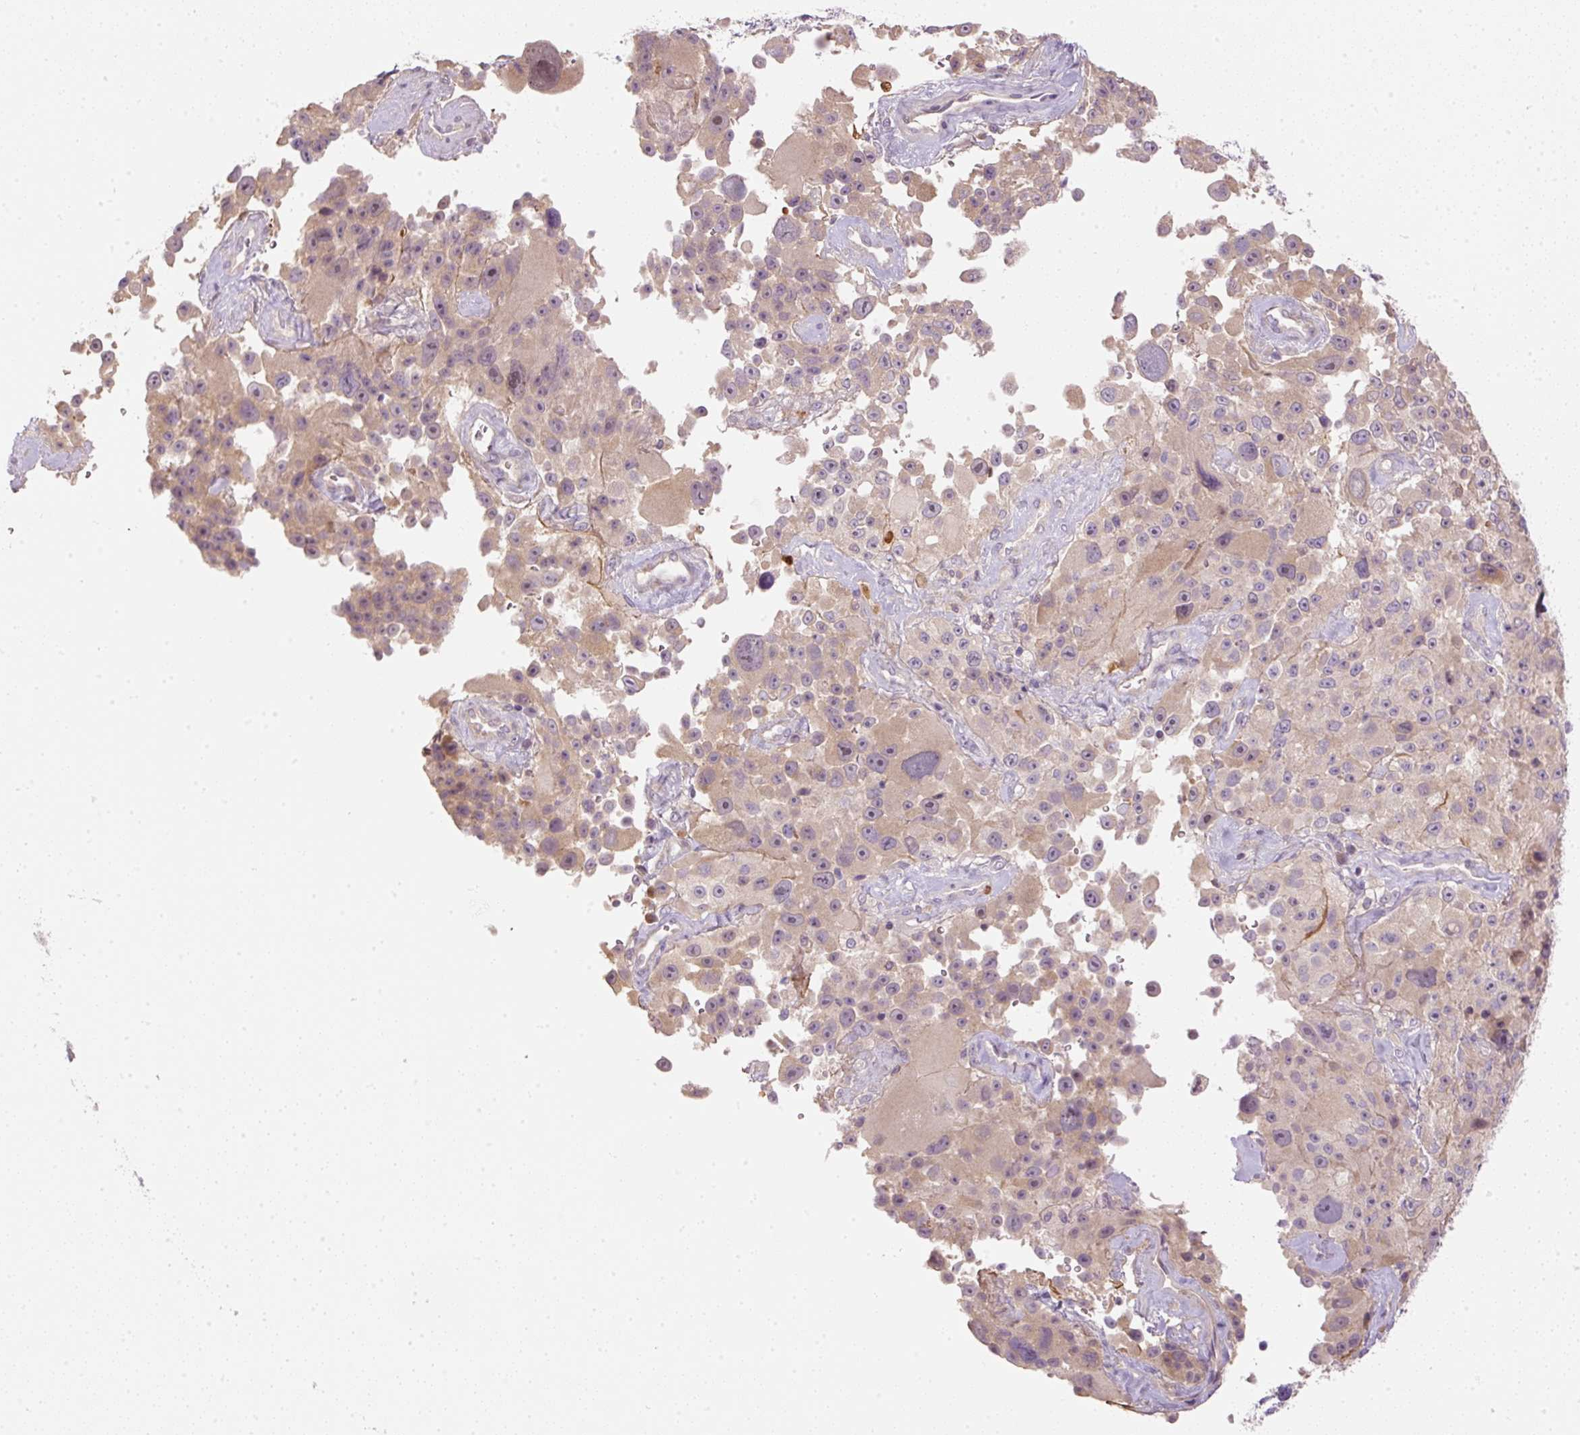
{"staining": {"intensity": "weak", "quantity": ">75%", "location": "cytoplasmic/membranous"}, "tissue": "melanoma", "cell_type": "Tumor cells", "image_type": "cancer", "snomed": [{"axis": "morphology", "description": "Malignant melanoma, Metastatic site"}, {"axis": "topography", "description": "Lymph node"}], "caption": "Protein expression analysis of human malignant melanoma (metastatic site) reveals weak cytoplasmic/membranous expression in about >75% of tumor cells.", "gene": "CTTNBP2", "patient": {"sex": "male", "age": 62}}